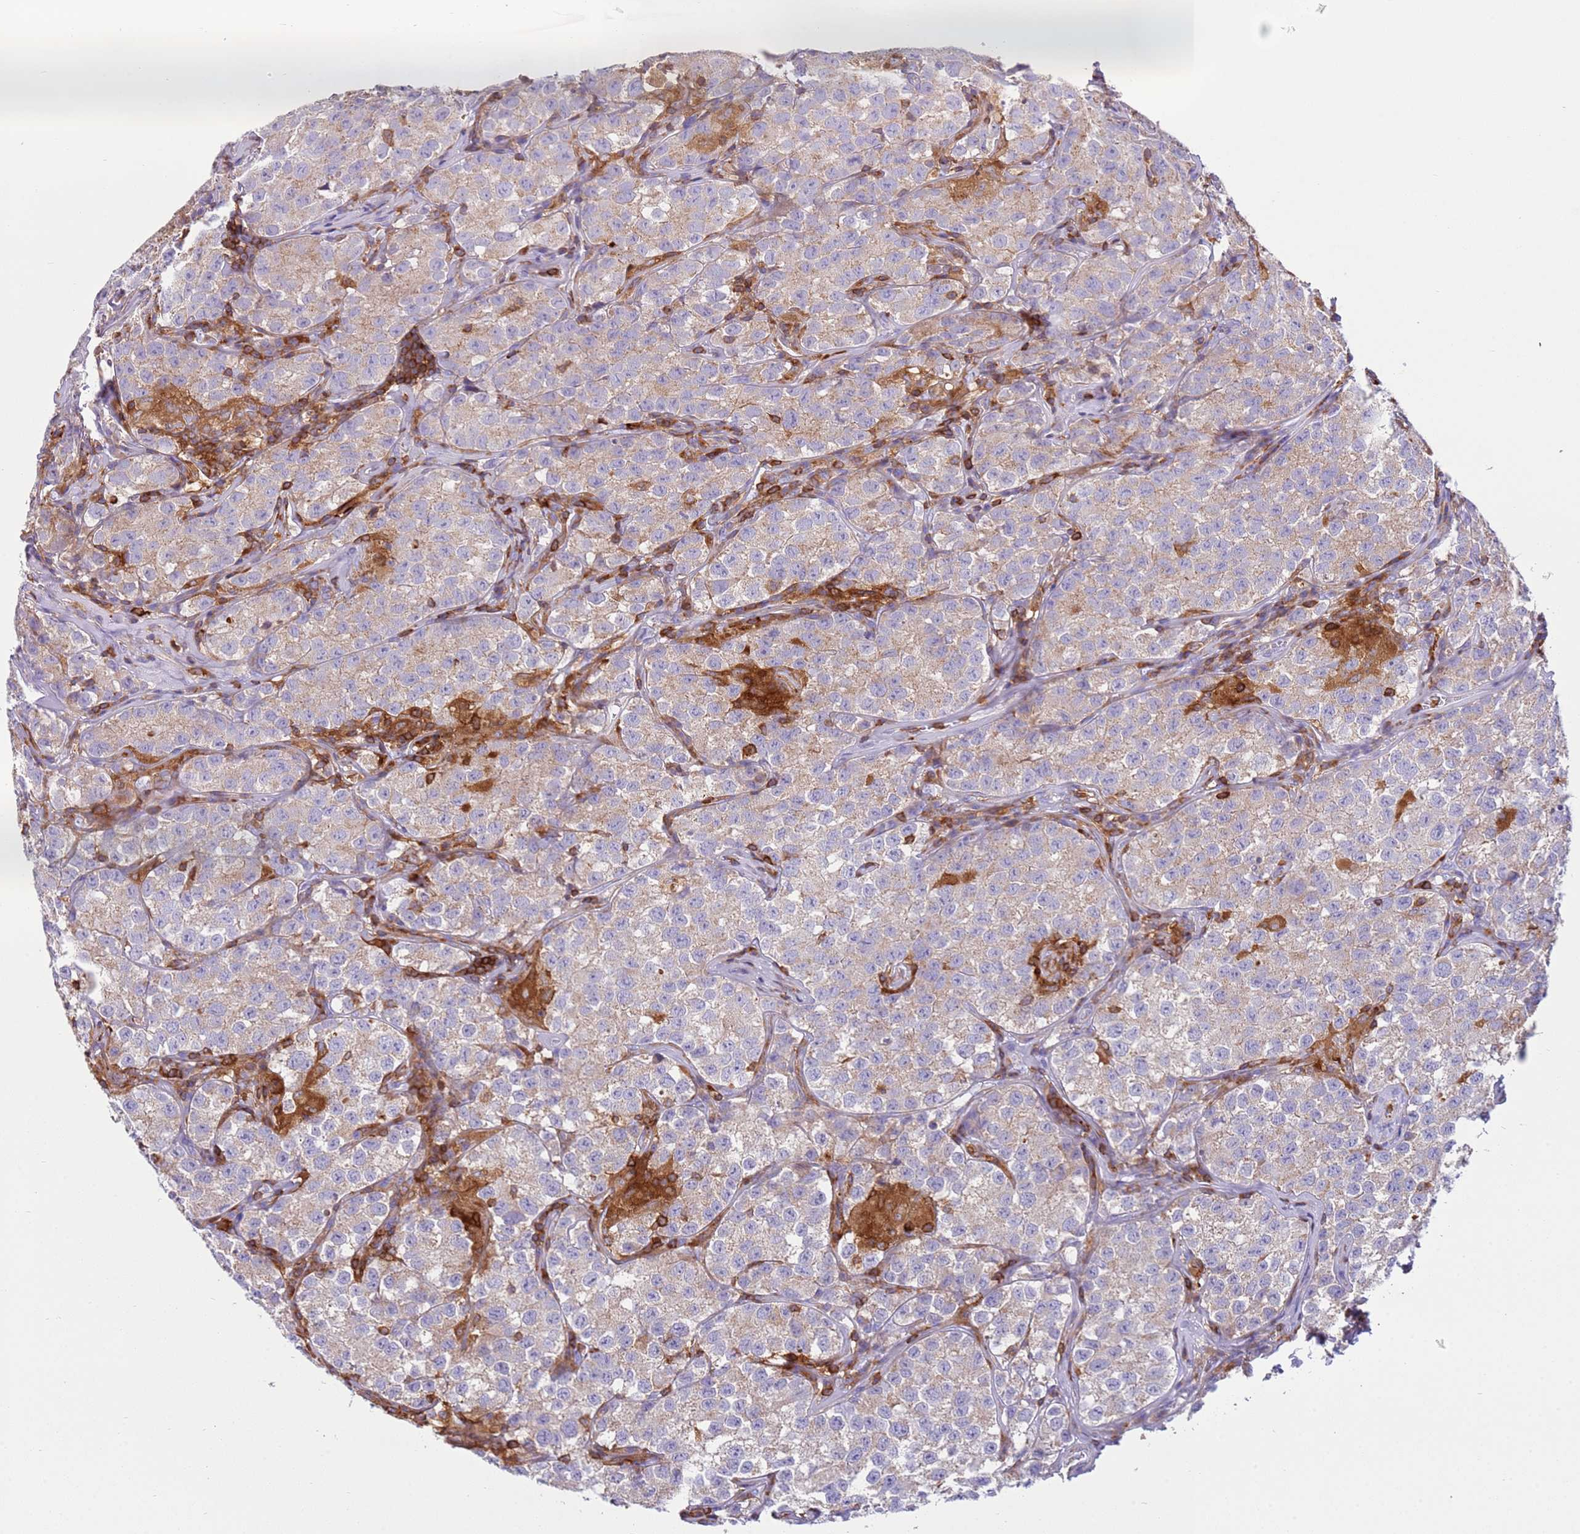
{"staining": {"intensity": "moderate", "quantity": ">75%", "location": "cytoplasmic/membranous"}, "tissue": "testis cancer", "cell_type": "Tumor cells", "image_type": "cancer", "snomed": [{"axis": "morphology", "description": "Seminoma, NOS"}, {"axis": "morphology", "description": "Carcinoma, Embryonal, NOS"}, {"axis": "topography", "description": "Testis"}], "caption": "High-magnification brightfield microscopy of seminoma (testis) stained with DAB (brown) and counterstained with hematoxylin (blue). tumor cells exhibit moderate cytoplasmic/membranous positivity is appreciated in approximately>75% of cells. Using DAB (brown) and hematoxylin (blue) stains, captured at high magnification using brightfield microscopy.", "gene": "TTPAL", "patient": {"sex": "male", "age": 43}}